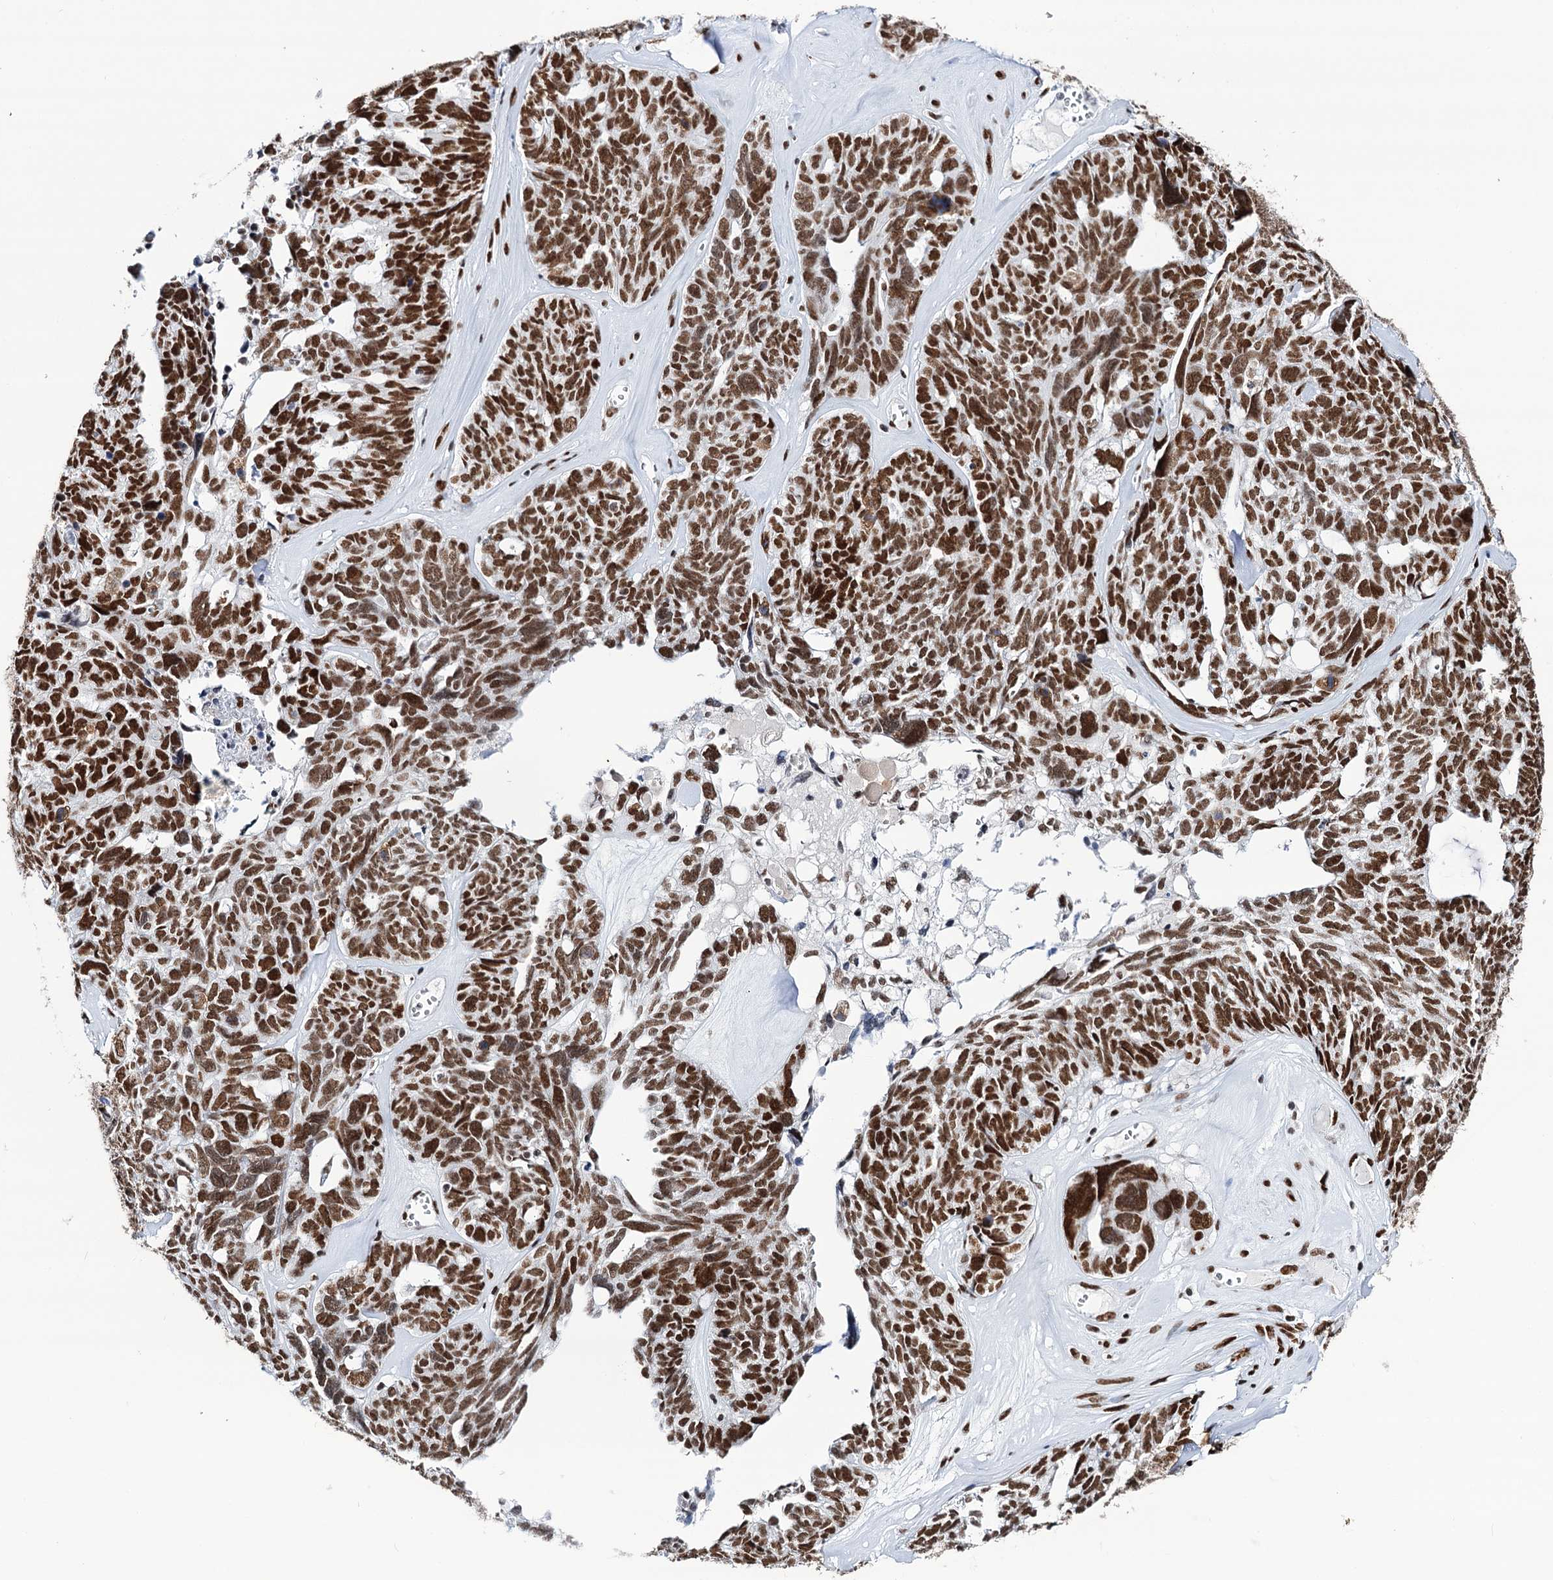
{"staining": {"intensity": "strong", "quantity": ">75%", "location": "nuclear"}, "tissue": "ovarian cancer", "cell_type": "Tumor cells", "image_type": "cancer", "snomed": [{"axis": "morphology", "description": "Cystadenocarcinoma, serous, NOS"}, {"axis": "topography", "description": "Ovary"}], "caption": "This micrograph demonstrates IHC staining of human serous cystadenocarcinoma (ovarian), with high strong nuclear expression in about >75% of tumor cells.", "gene": "MATR3", "patient": {"sex": "female", "age": 79}}